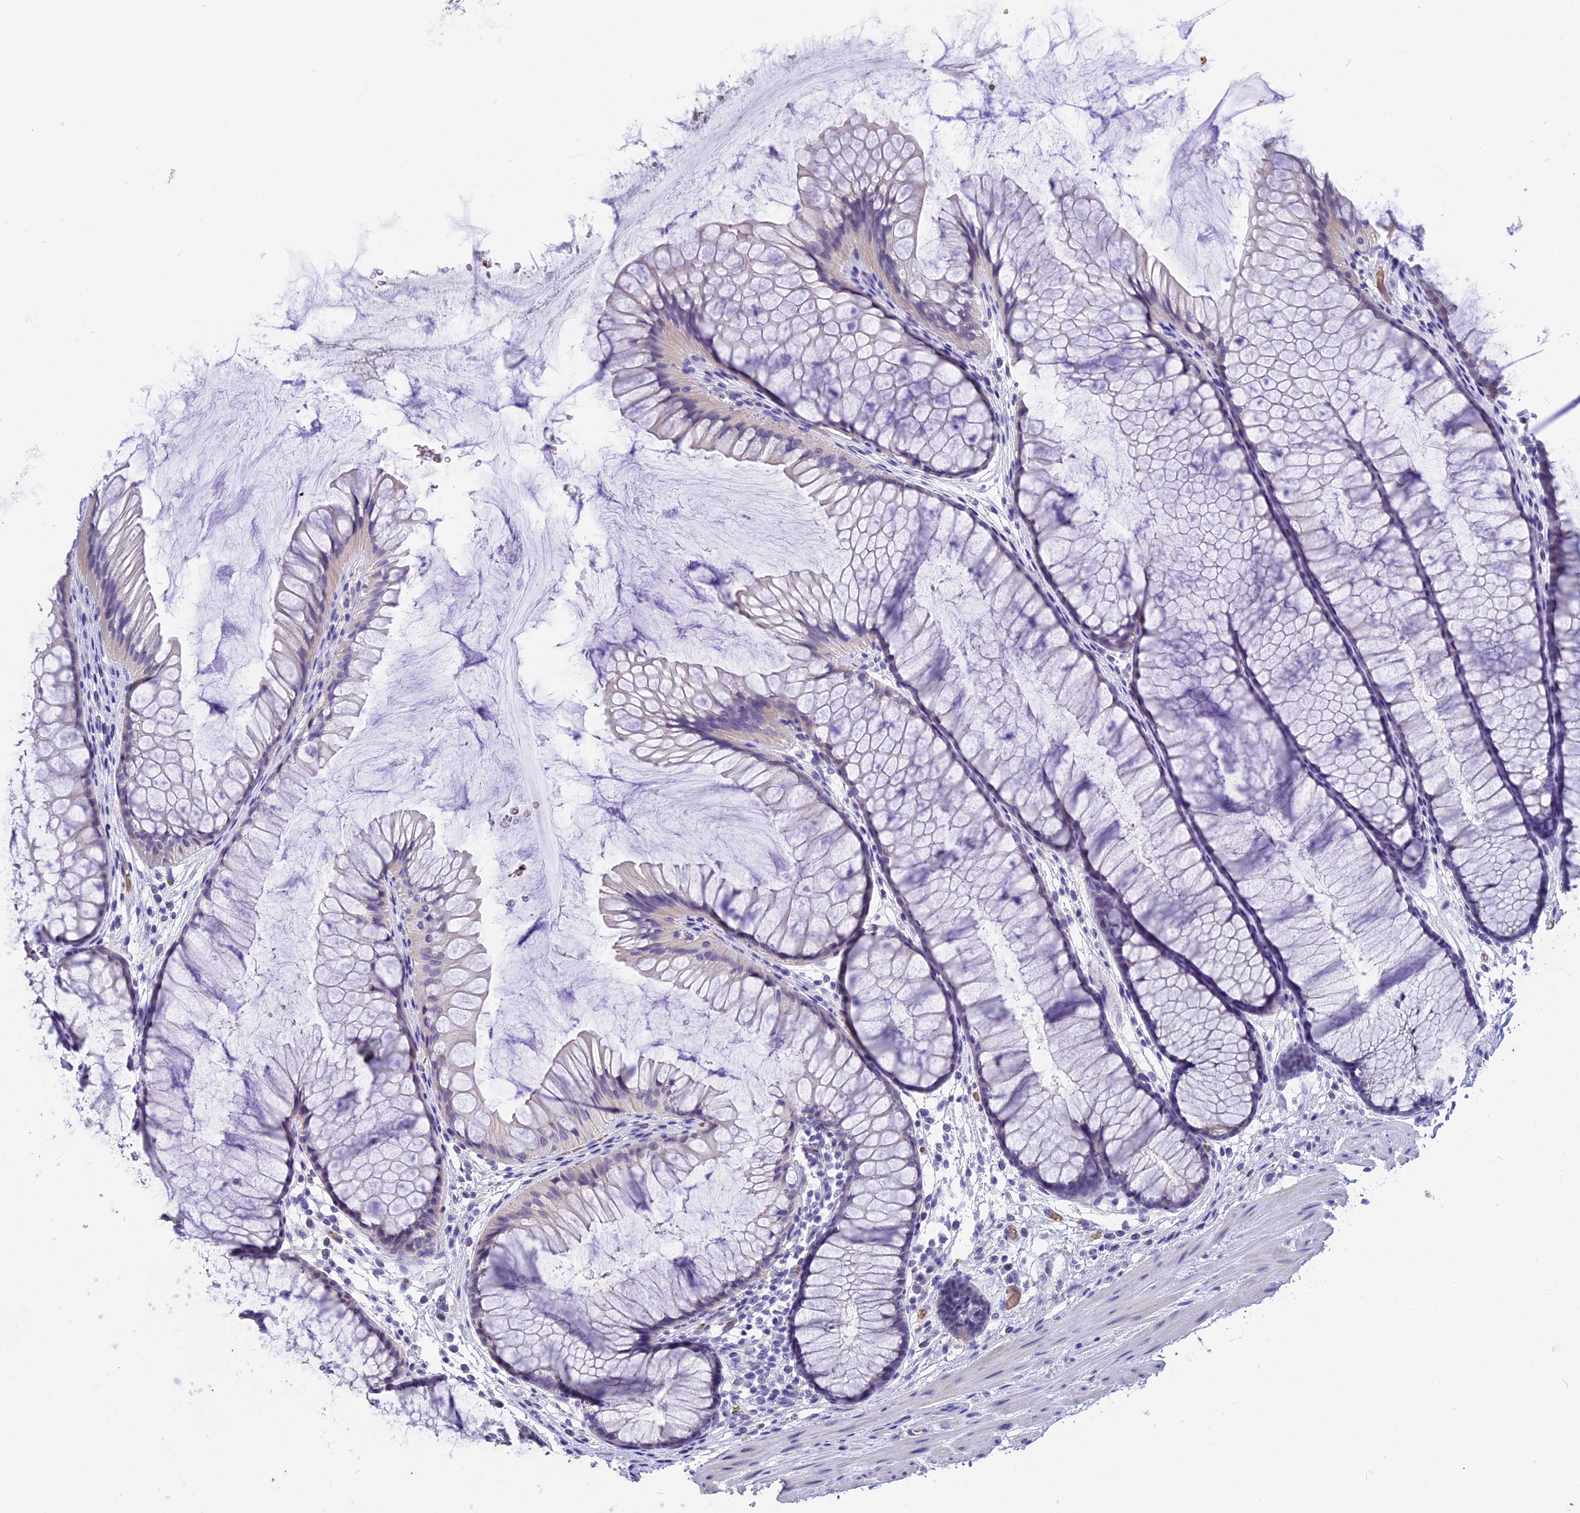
{"staining": {"intensity": "negative", "quantity": "none", "location": "none"}, "tissue": "colon", "cell_type": "Endothelial cells", "image_type": "normal", "snomed": [{"axis": "morphology", "description": "Normal tissue, NOS"}, {"axis": "topography", "description": "Colon"}], "caption": "Immunohistochemistry (IHC) micrograph of unremarkable colon: human colon stained with DAB exhibits no significant protein staining in endothelial cells. (Brightfield microscopy of DAB (3,3'-diaminobenzidine) immunohistochemistry (IHC) at high magnification).", "gene": "TNNC2", "patient": {"sex": "female", "age": 82}}